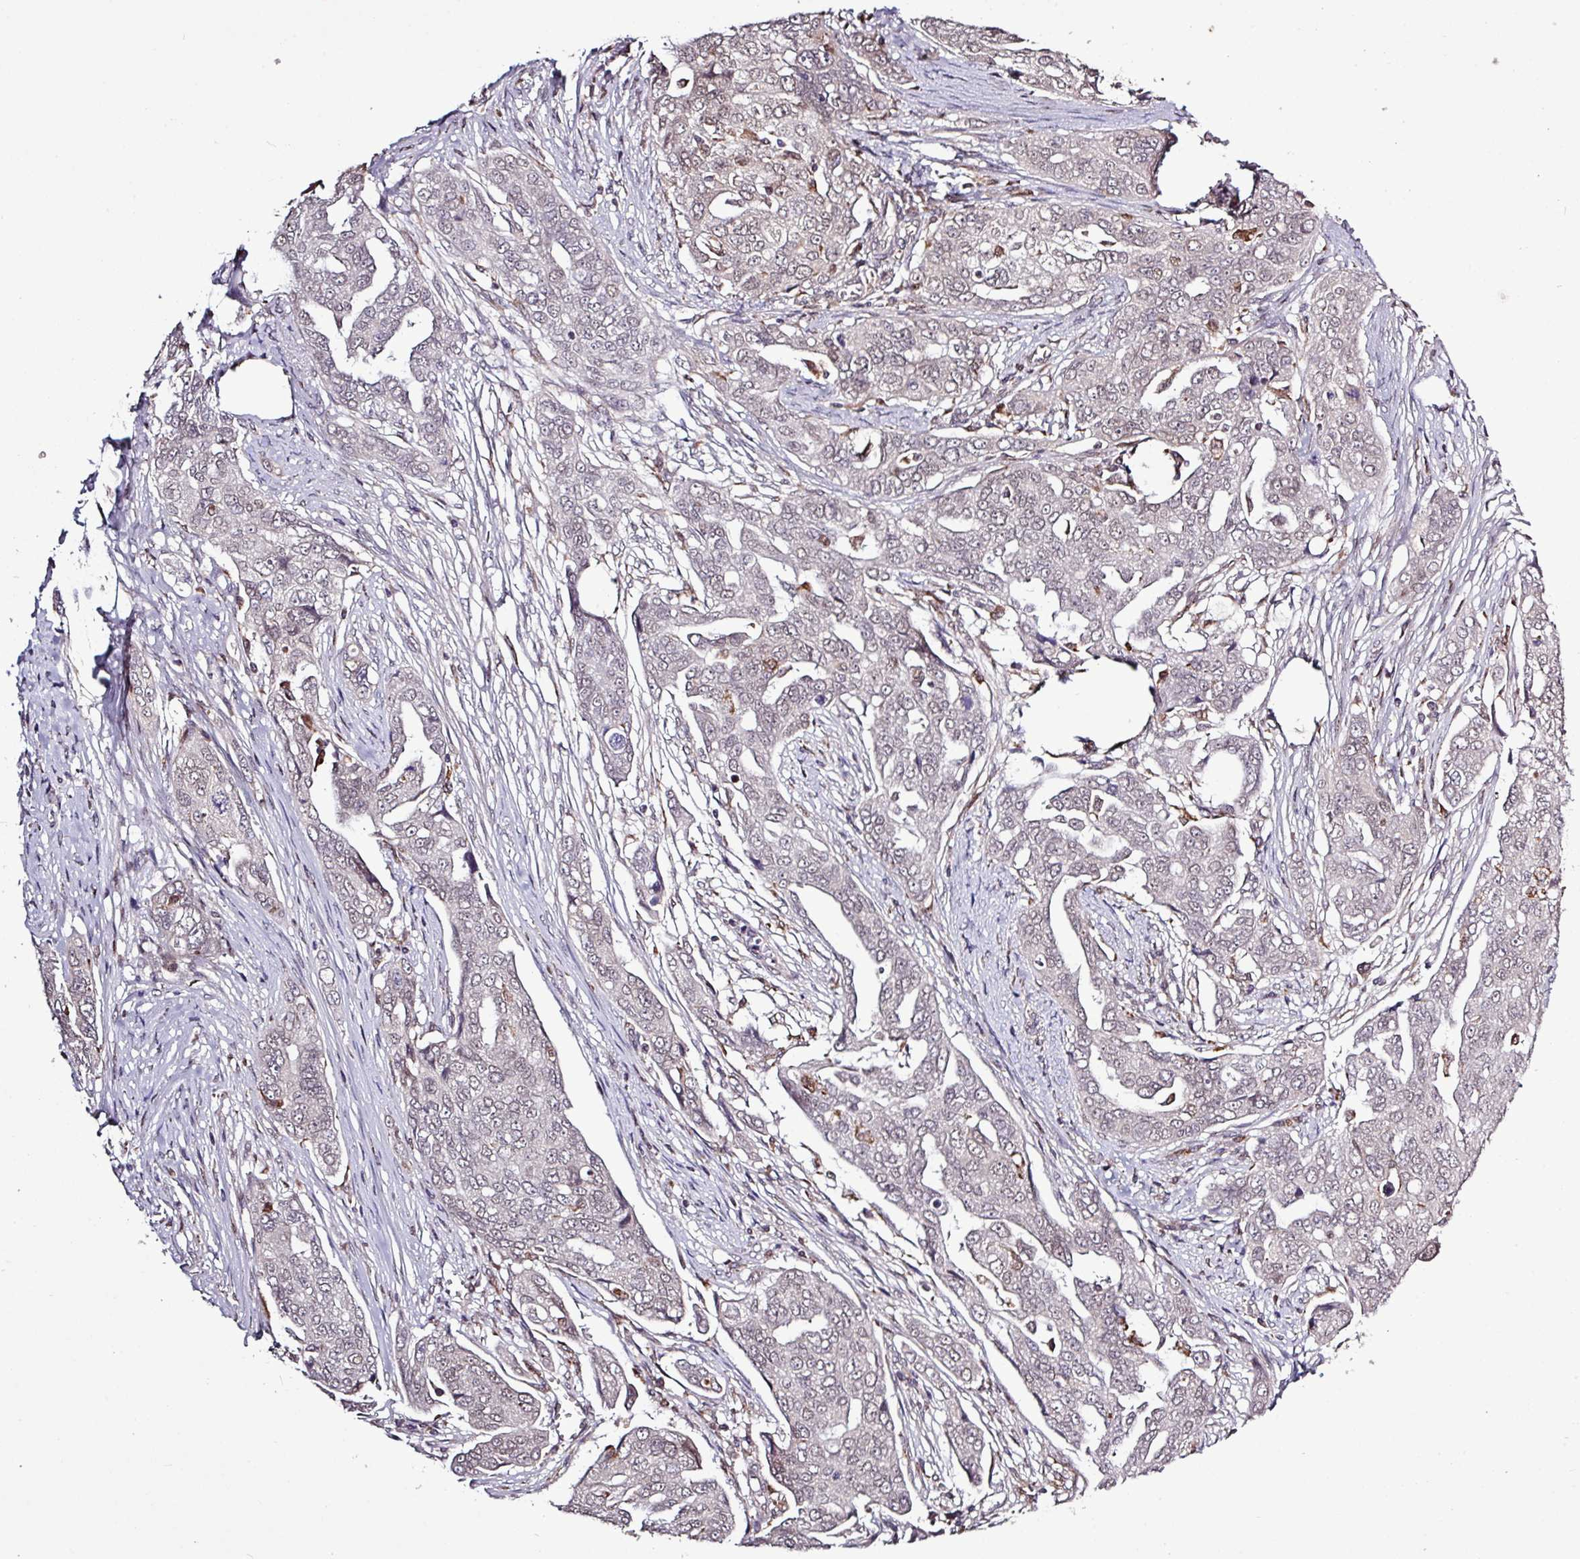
{"staining": {"intensity": "negative", "quantity": "none", "location": "none"}, "tissue": "ovarian cancer", "cell_type": "Tumor cells", "image_type": "cancer", "snomed": [{"axis": "morphology", "description": "Carcinoma, endometroid"}, {"axis": "topography", "description": "Ovary"}], "caption": "Tumor cells show no significant protein expression in ovarian cancer.", "gene": "SKIC2", "patient": {"sex": "female", "age": 70}}